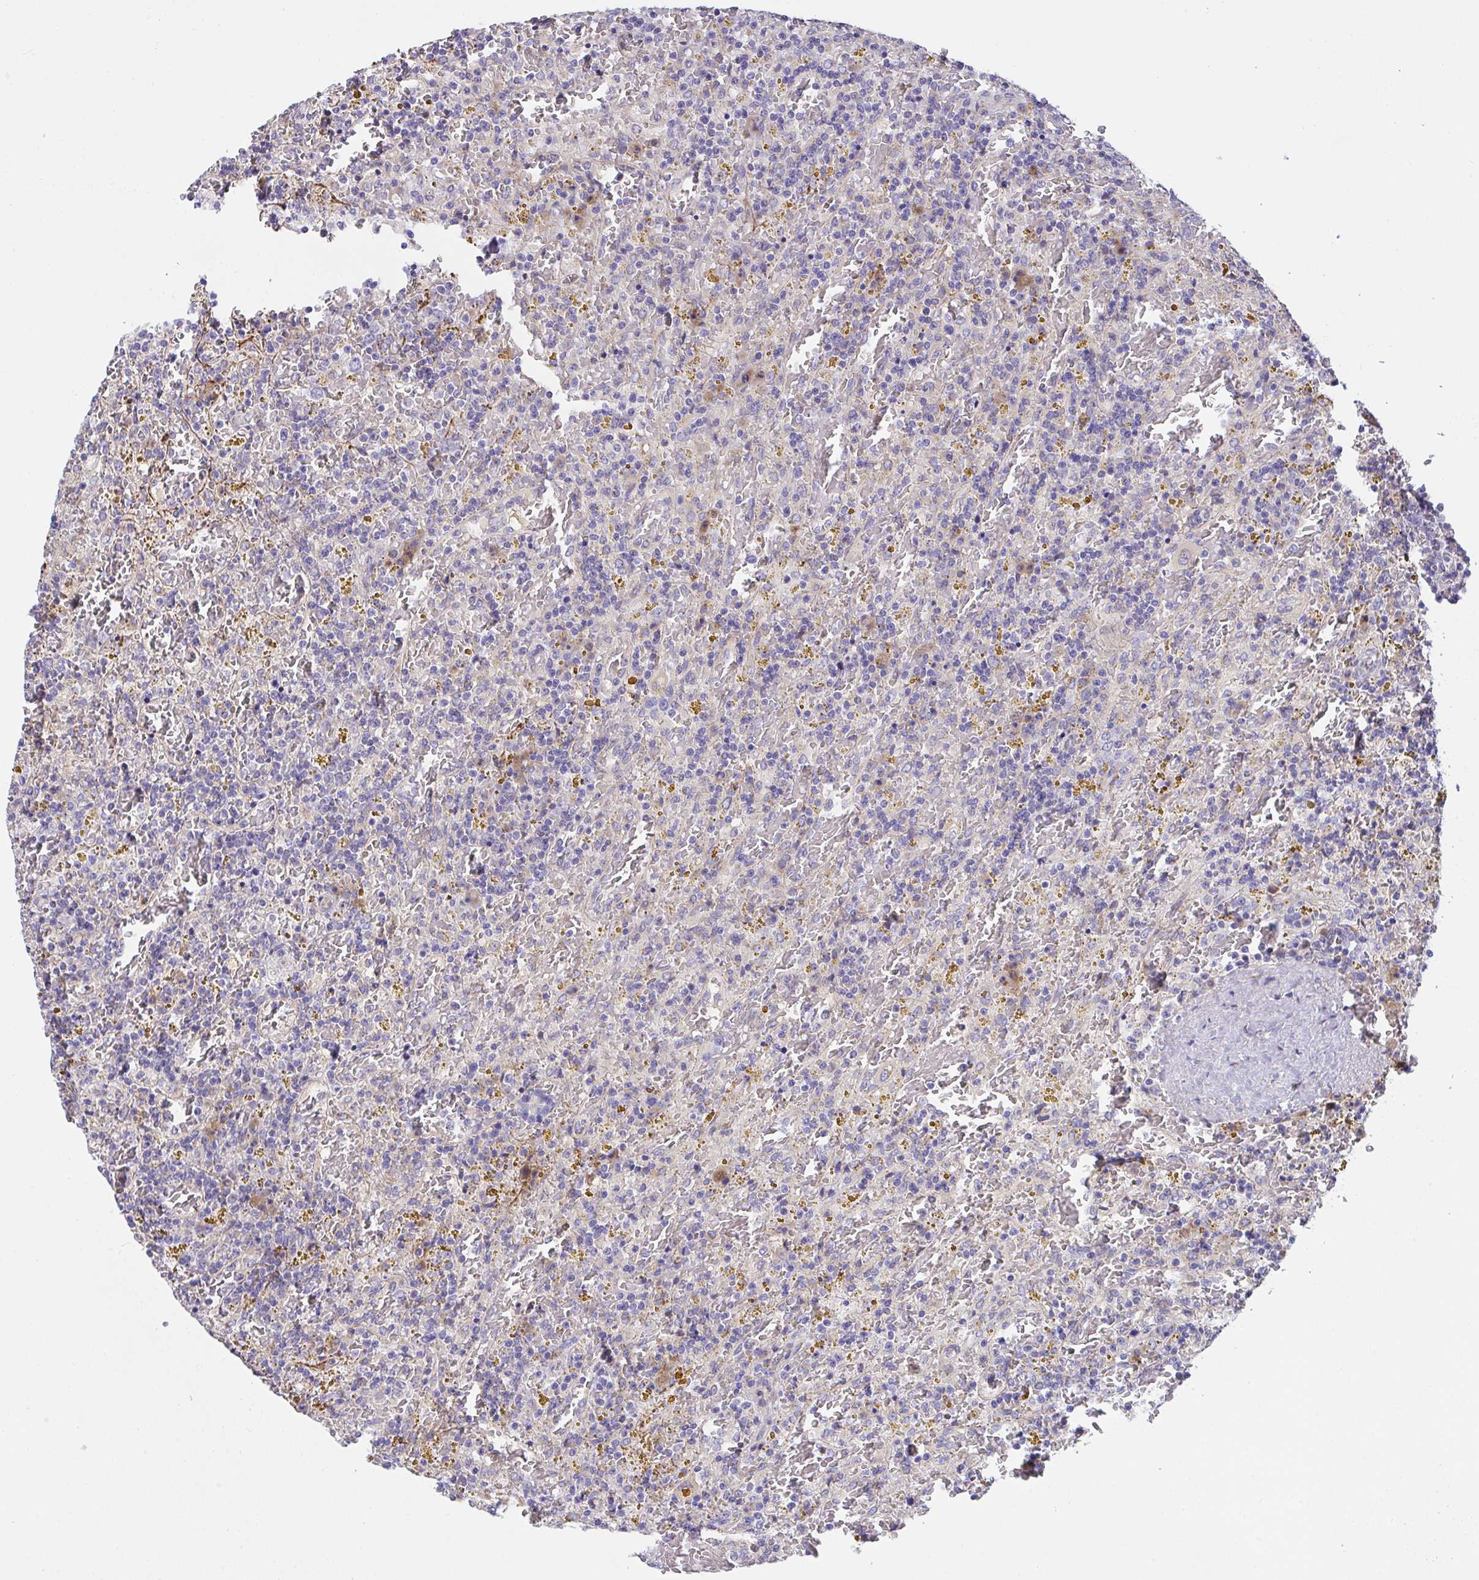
{"staining": {"intensity": "negative", "quantity": "none", "location": "none"}, "tissue": "lymphoma", "cell_type": "Tumor cells", "image_type": "cancer", "snomed": [{"axis": "morphology", "description": "Malignant lymphoma, non-Hodgkin's type, Low grade"}, {"axis": "topography", "description": "Spleen"}], "caption": "Histopathology image shows no significant protein staining in tumor cells of low-grade malignant lymphoma, non-Hodgkin's type.", "gene": "MIA3", "patient": {"sex": "female", "age": 65}}